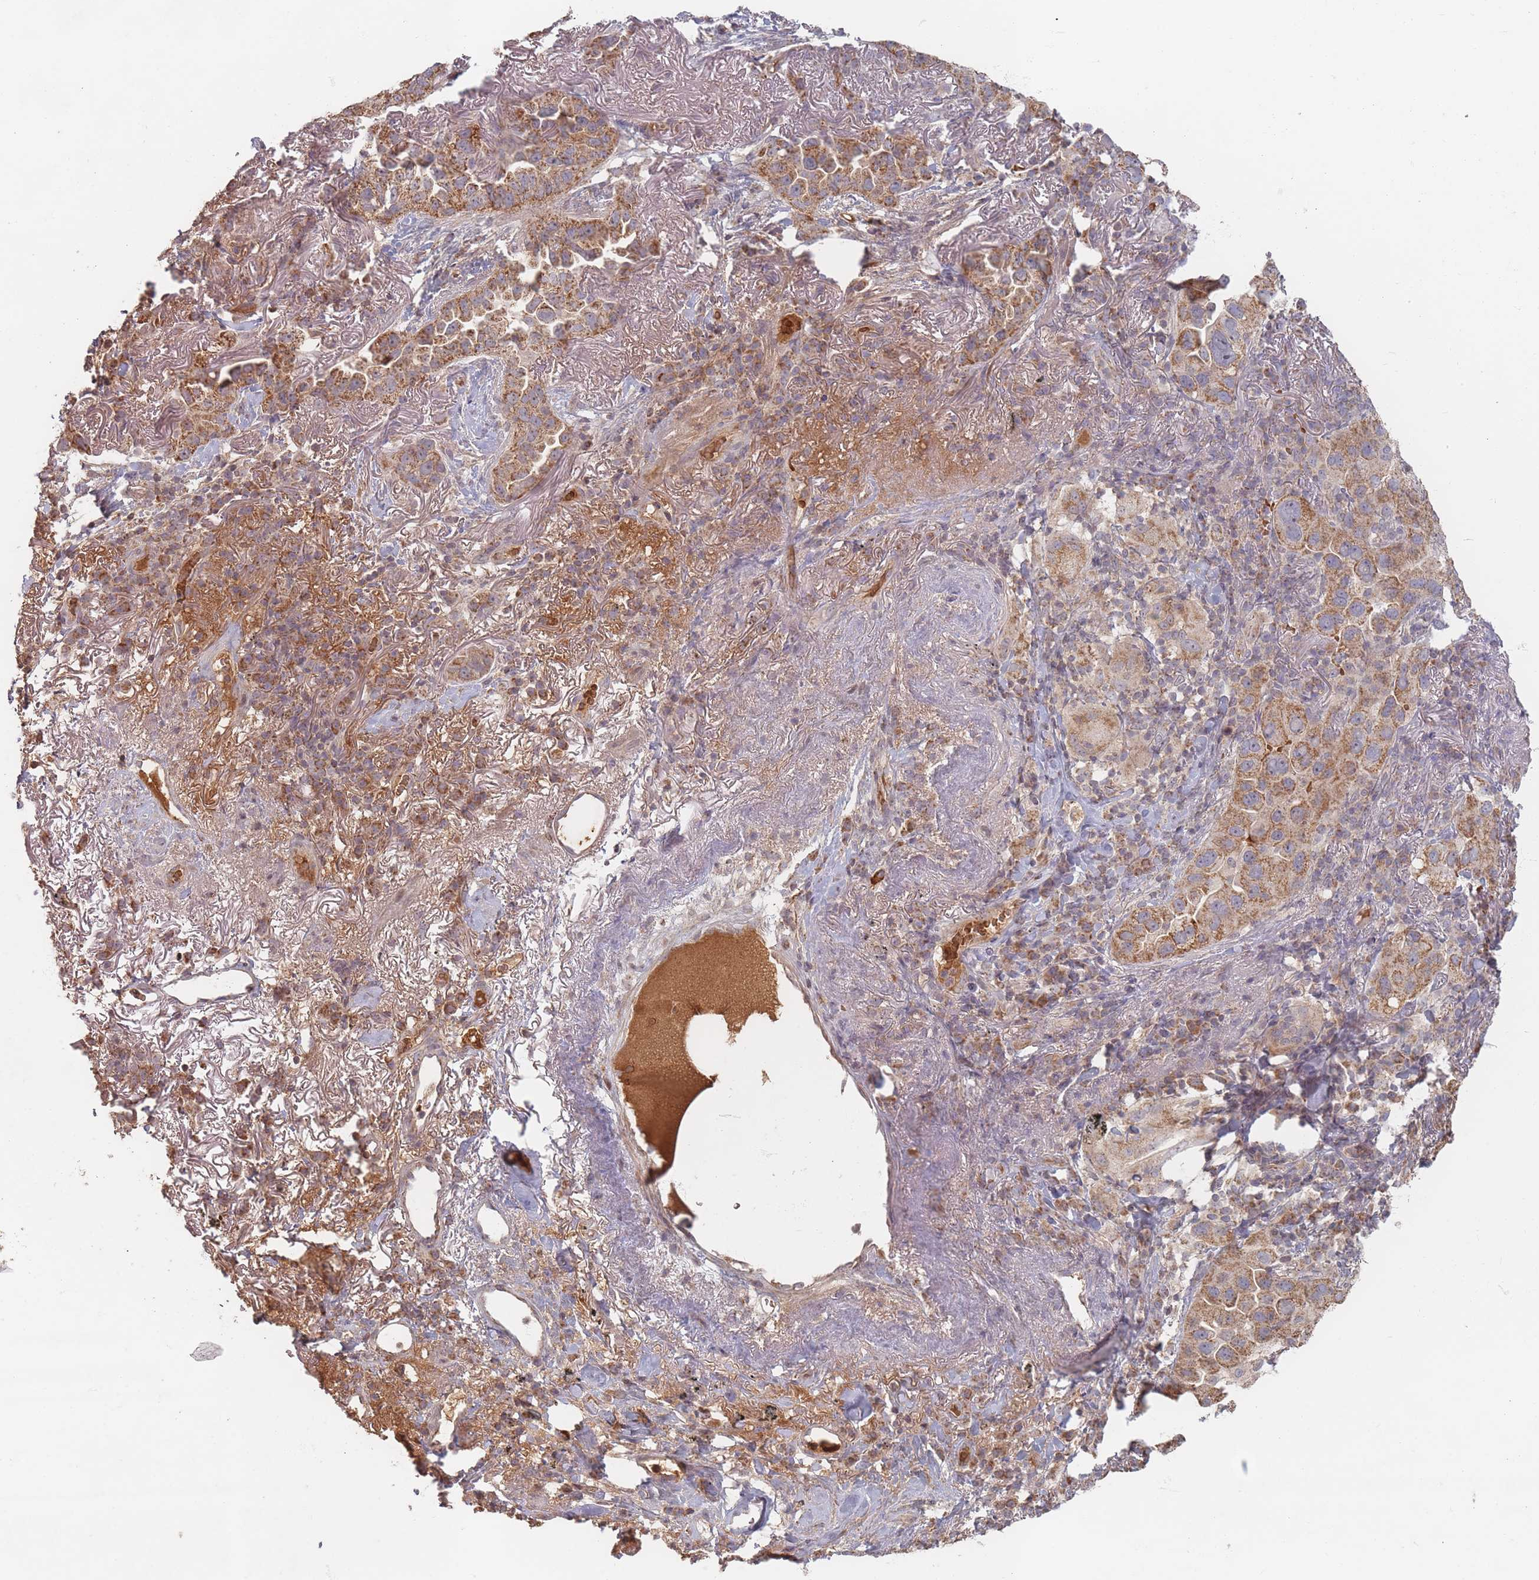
{"staining": {"intensity": "moderate", "quantity": ">75%", "location": "cytoplasmic/membranous"}, "tissue": "lung cancer", "cell_type": "Tumor cells", "image_type": "cancer", "snomed": [{"axis": "morphology", "description": "Adenocarcinoma, NOS"}, {"axis": "topography", "description": "Lung"}], "caption": "This is a histology image of immunohistochemistry (IHC) staining of lung cancer (adenocarcinoma), which shows moderate positivity in the cytoplasmic/membranous of tumor cells.", "gene": "OR2M4", "patient": {"sex": "female", "age": 69}}